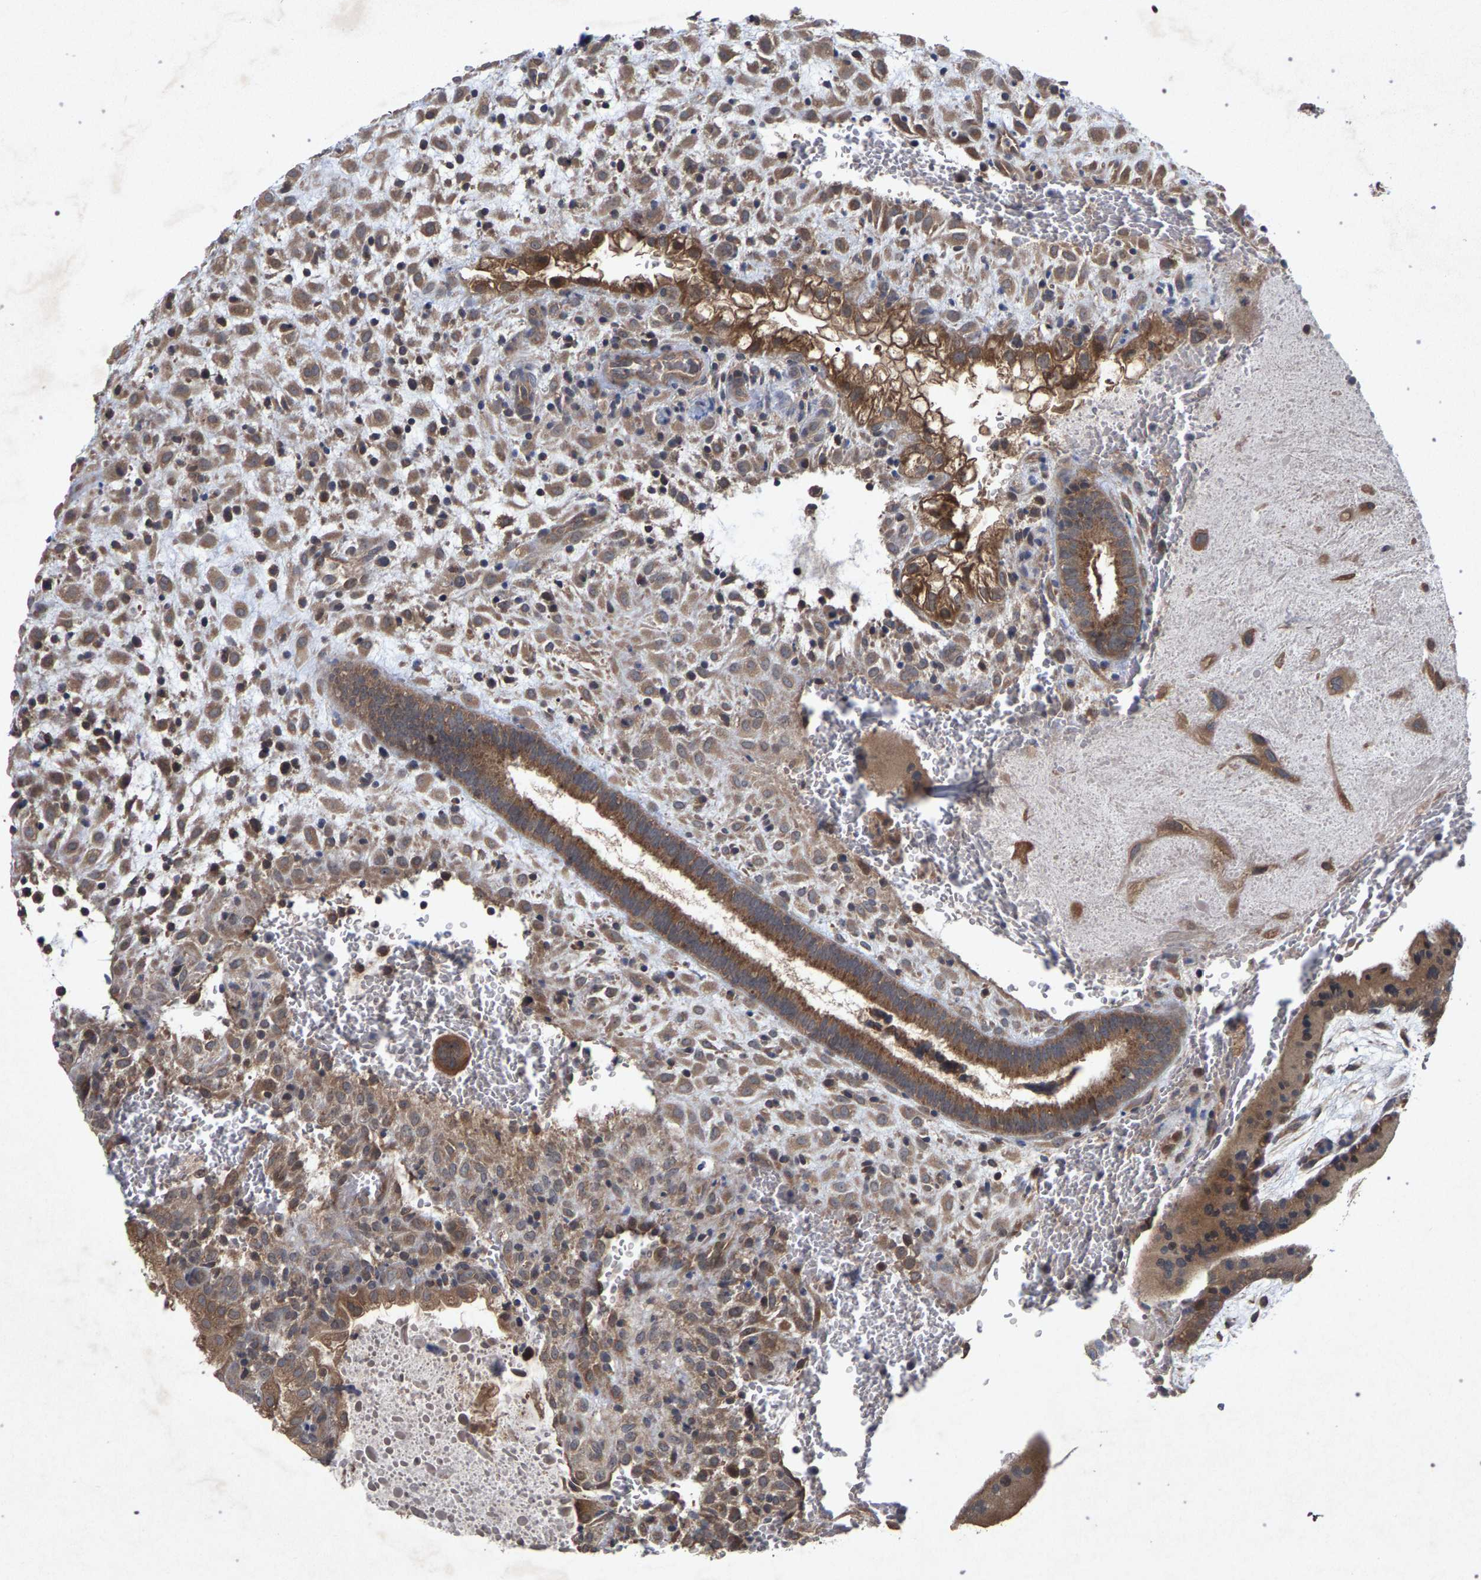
{"staining": {"intensity": "weak", "quantity": ">75%", "location": "cytoplasmic/membranous"}, "tissue": "placenta", "cell_type": "Decidual cells", "image_type": "normal", "snomed": [{"axis": "morphology", "description": "Normal tissue, NOS"}, {"axis": "topography", "description": "Placenta"}], "caption": "Placenta stained for a protein shows weak cytoplasmic/membranous positivity in decidual cells. The staining was performed using DAB to visualize the protein expression in brown, while the nuclei were stained in blue with hematoxylin (Magnification: 20x).", "gene": "SLC4A4", "patient": {"sex": "female", "age": 35}}